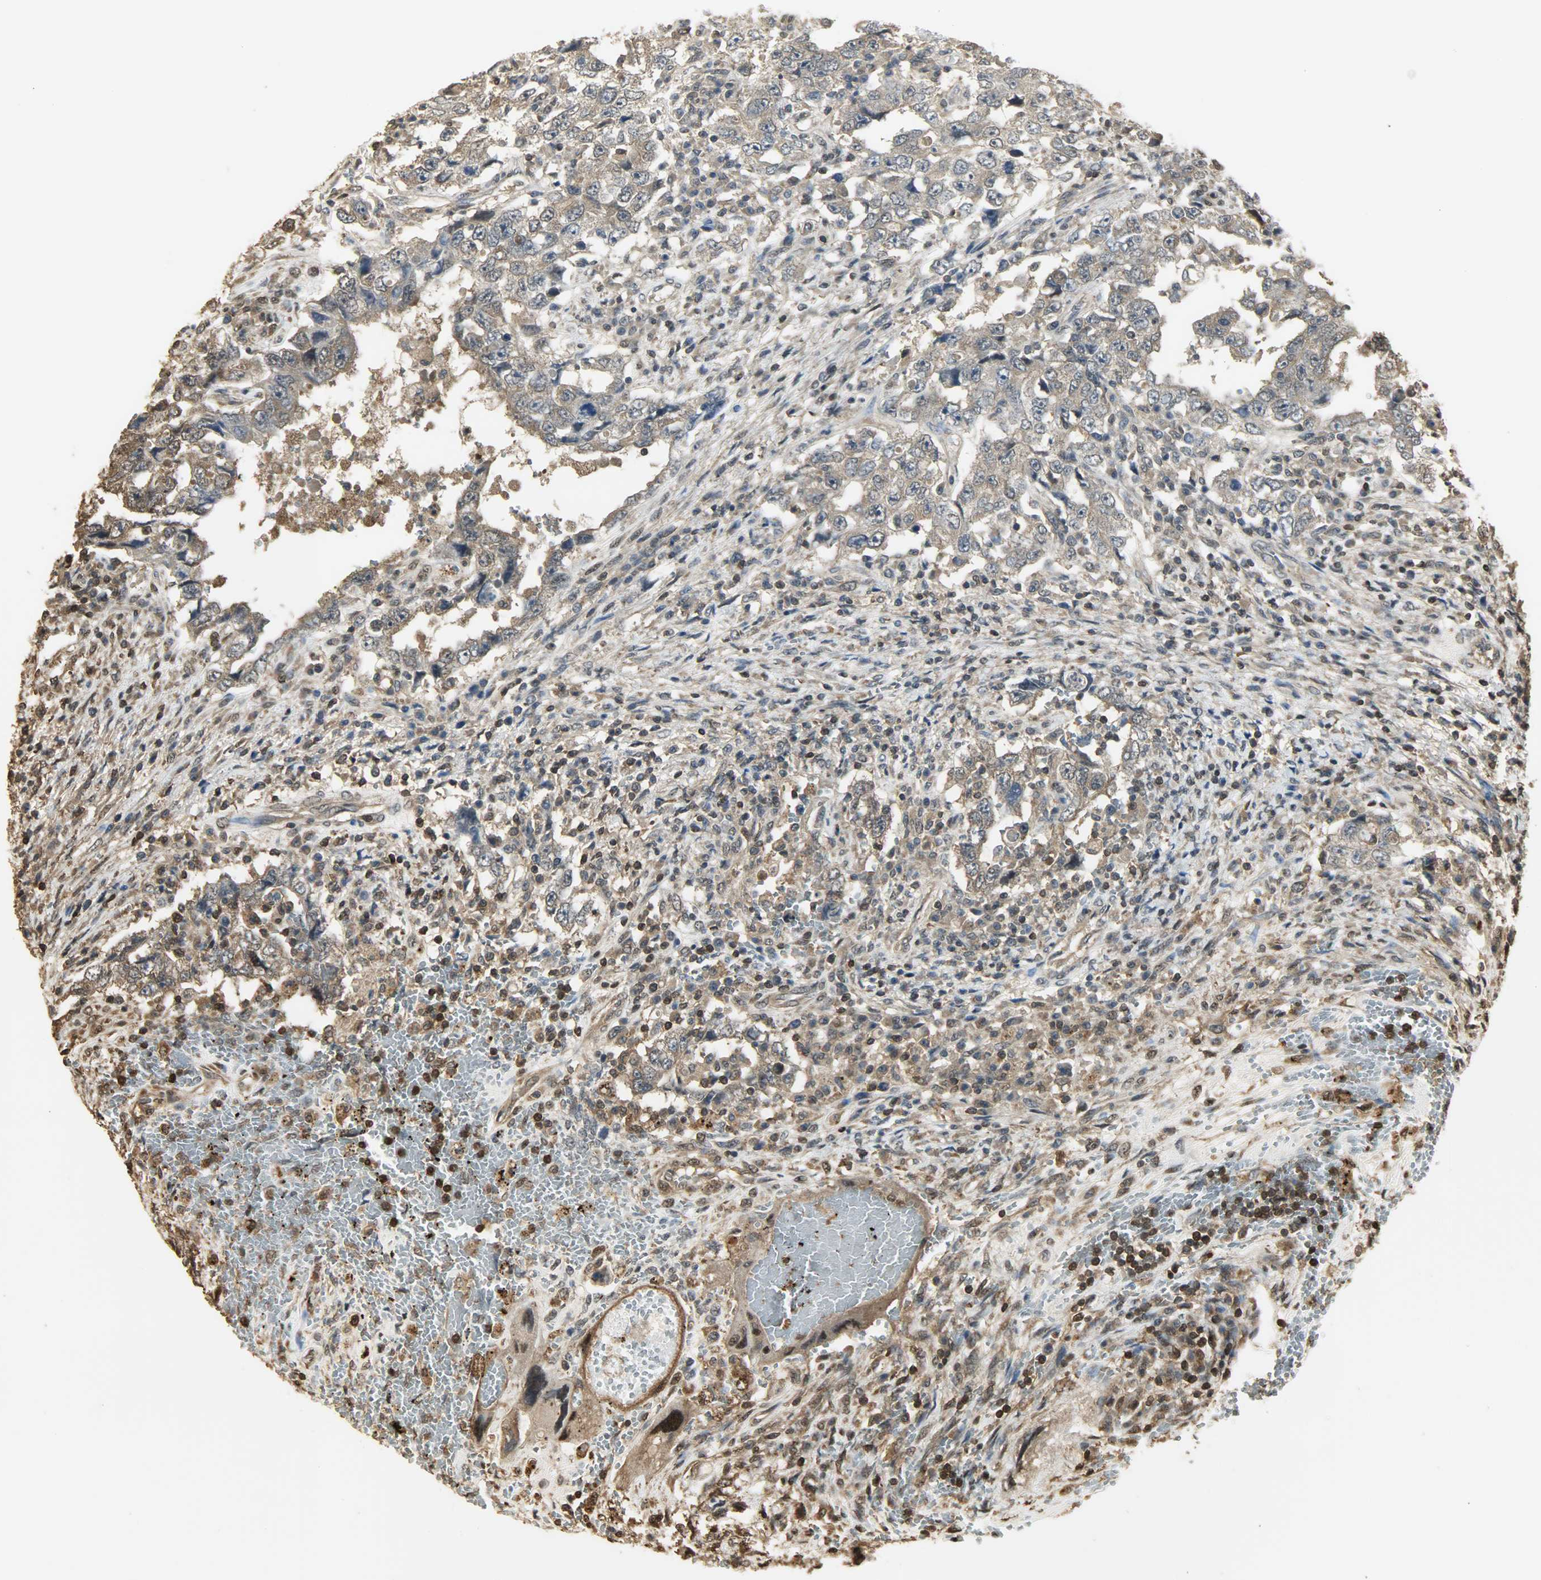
{"staining": {"intensity": "moderate", "quantity": ">75%", "location": "cytoplasmic/membranous"}, "tissue": "testis cancer", "cell_type": "Tumor cells", "image_type": "cancer", "snomed": [{"axis": "morphology", "description": "Carcinoma, Embryonal, NOS"}, {"axis": "topography", "description": "Testis"}], "caption": "Human embryonal carcinoma (testis) stained for a protein (brown) exhibits moderate cytoplasmic/membranous positive expression in about >75% of tumor cells.", "gene": "YWHAZ", "patient": {"sex": "male", "age": 26}}